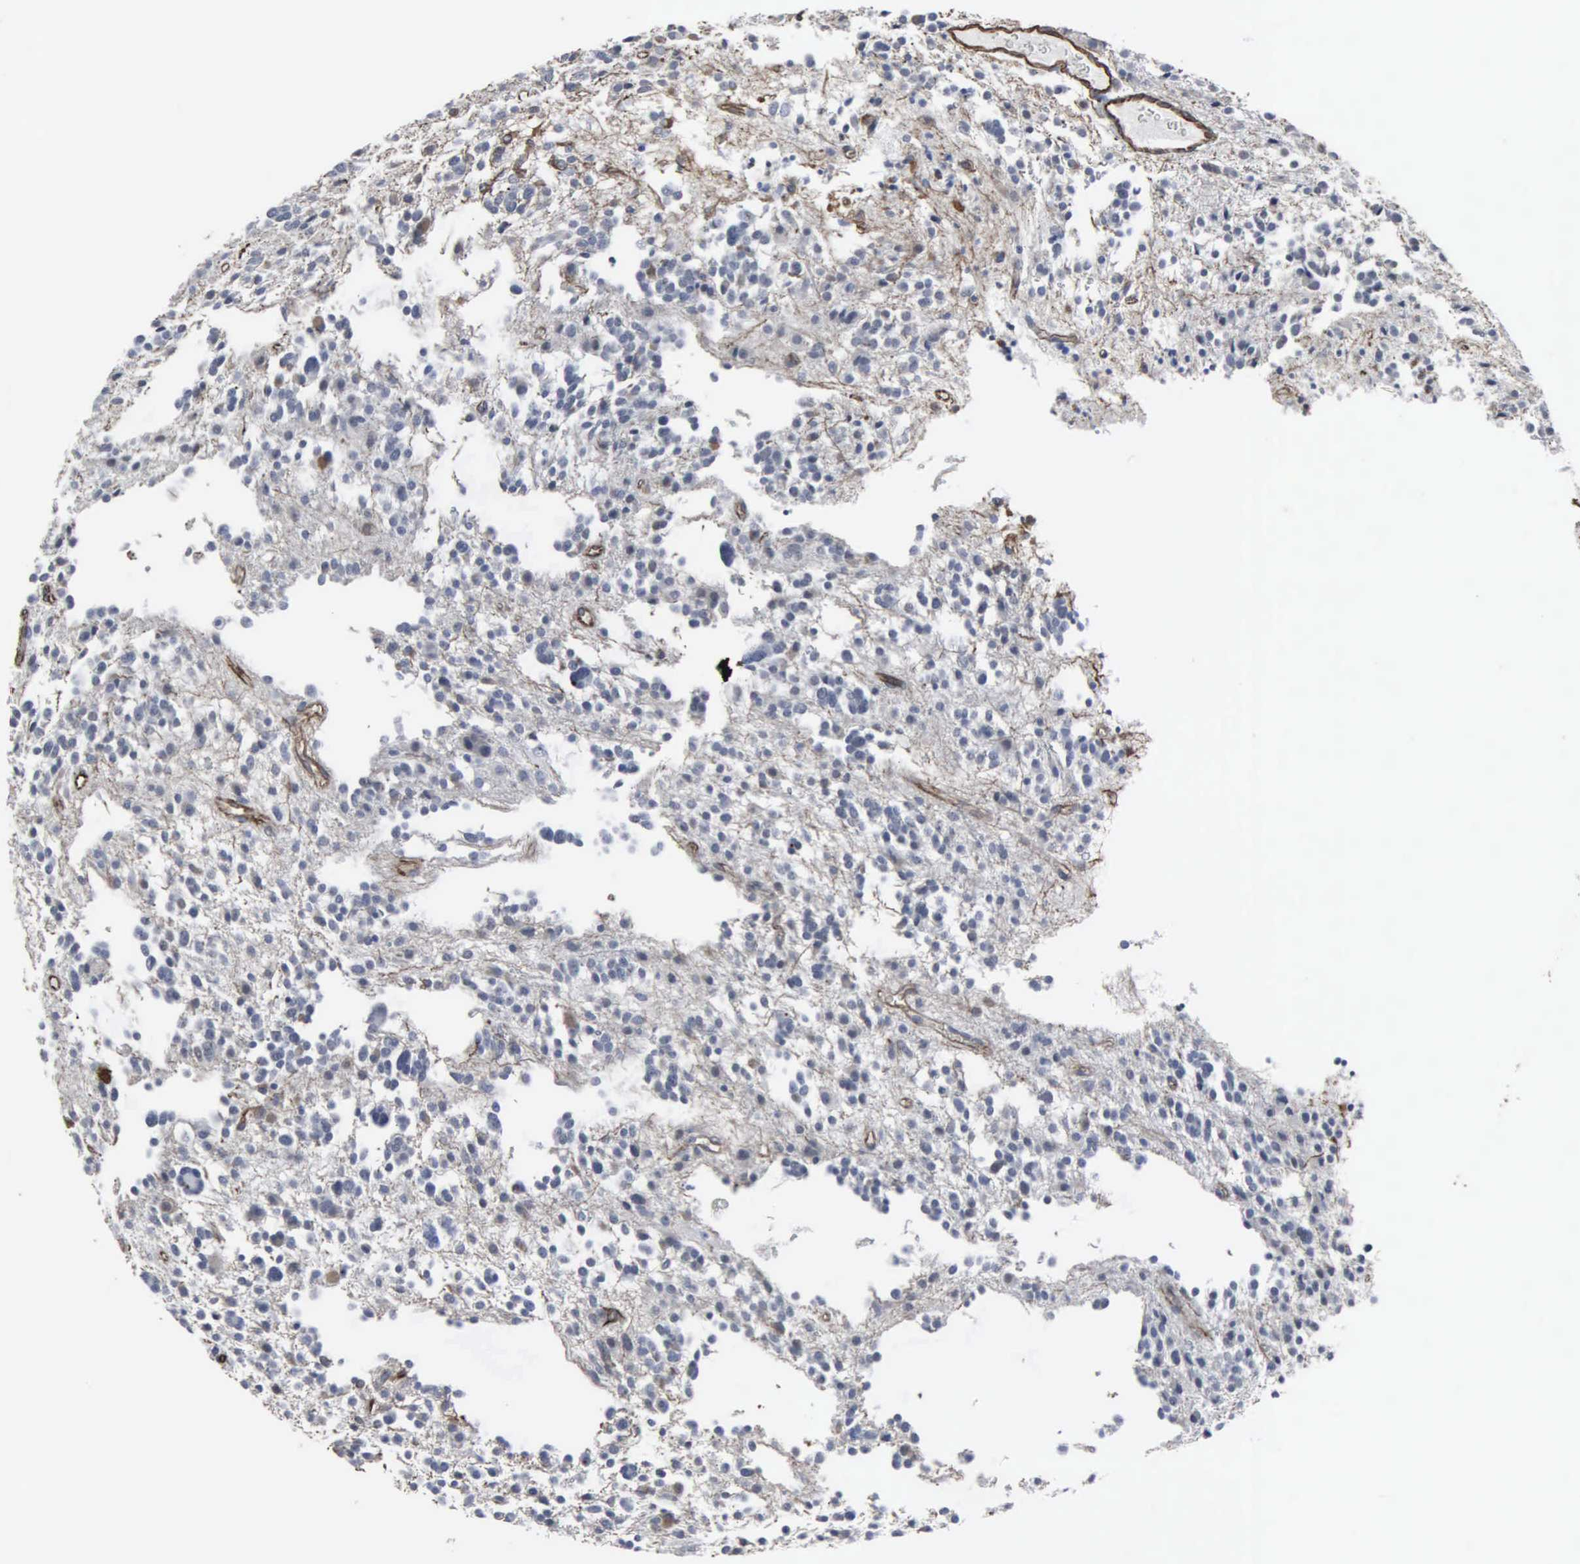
{"staining": {"intensity": "weak", "quantity": "<25%", "location": "nuclear"}, "tissue": "glioma", "cell_type": "Tumor cells", "image_type": "cancer", "snomed": [{"axis": "morphology", "description": "Glioma, malignant, Low grade"}, {"axis": "topography", "description": "Brain"}], "caption": "High magnification brightfield microscopy of glioma stained with DAB (3,3'-diaminobenzidine) (brown) and counterstained with hematoxylin (blue): tumor cells show no significant positivity. (Immunohistochemistry (ihc), brightfield microscopy, high magnification).", "gene": "CCNE1", "patient": {"sex": "female", "age": 36}}